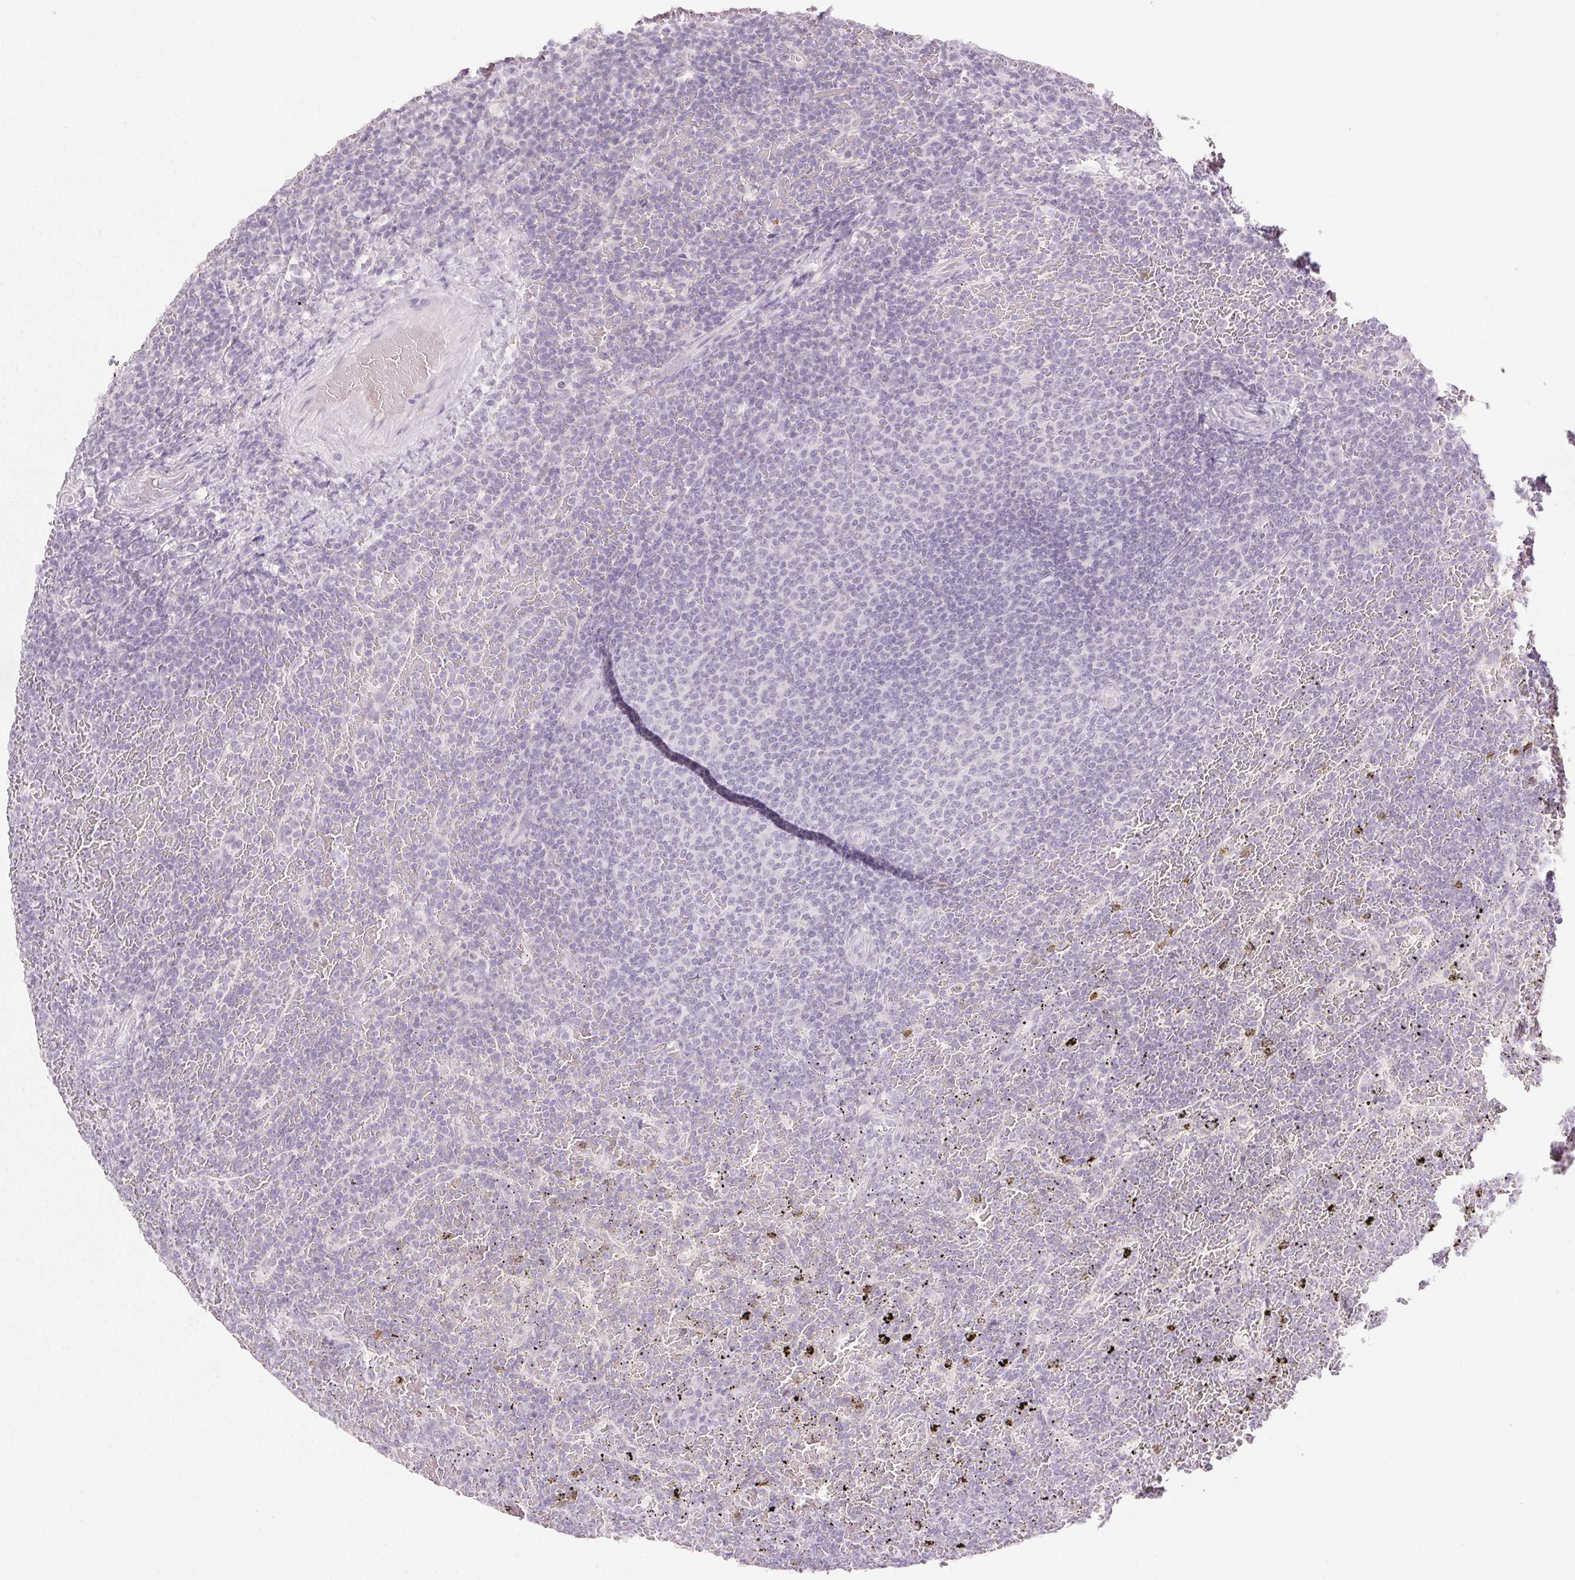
{"staining": {"intensity": "negative", "quantity": "none", "location": "none"}, "tissue": "lymphoma", "cell_type": "Tumor cells", "image_type": "cancer", "snomed": [{"axis": "morphology", "description": "Malignant lymphoma, non-Hodgkin's type, Low grade"}, {"axis": "topography", "description": "Spleen"}], "caption": "DAB (3,3'-diaminobenzidine) immunohistochemical staining of human low-grade malignant lymphoma, non-Hodgkin's type displays no significant positivity in tumor cells.", "gene": "PI3", "patient": {"sex": "female", "age": 77}}